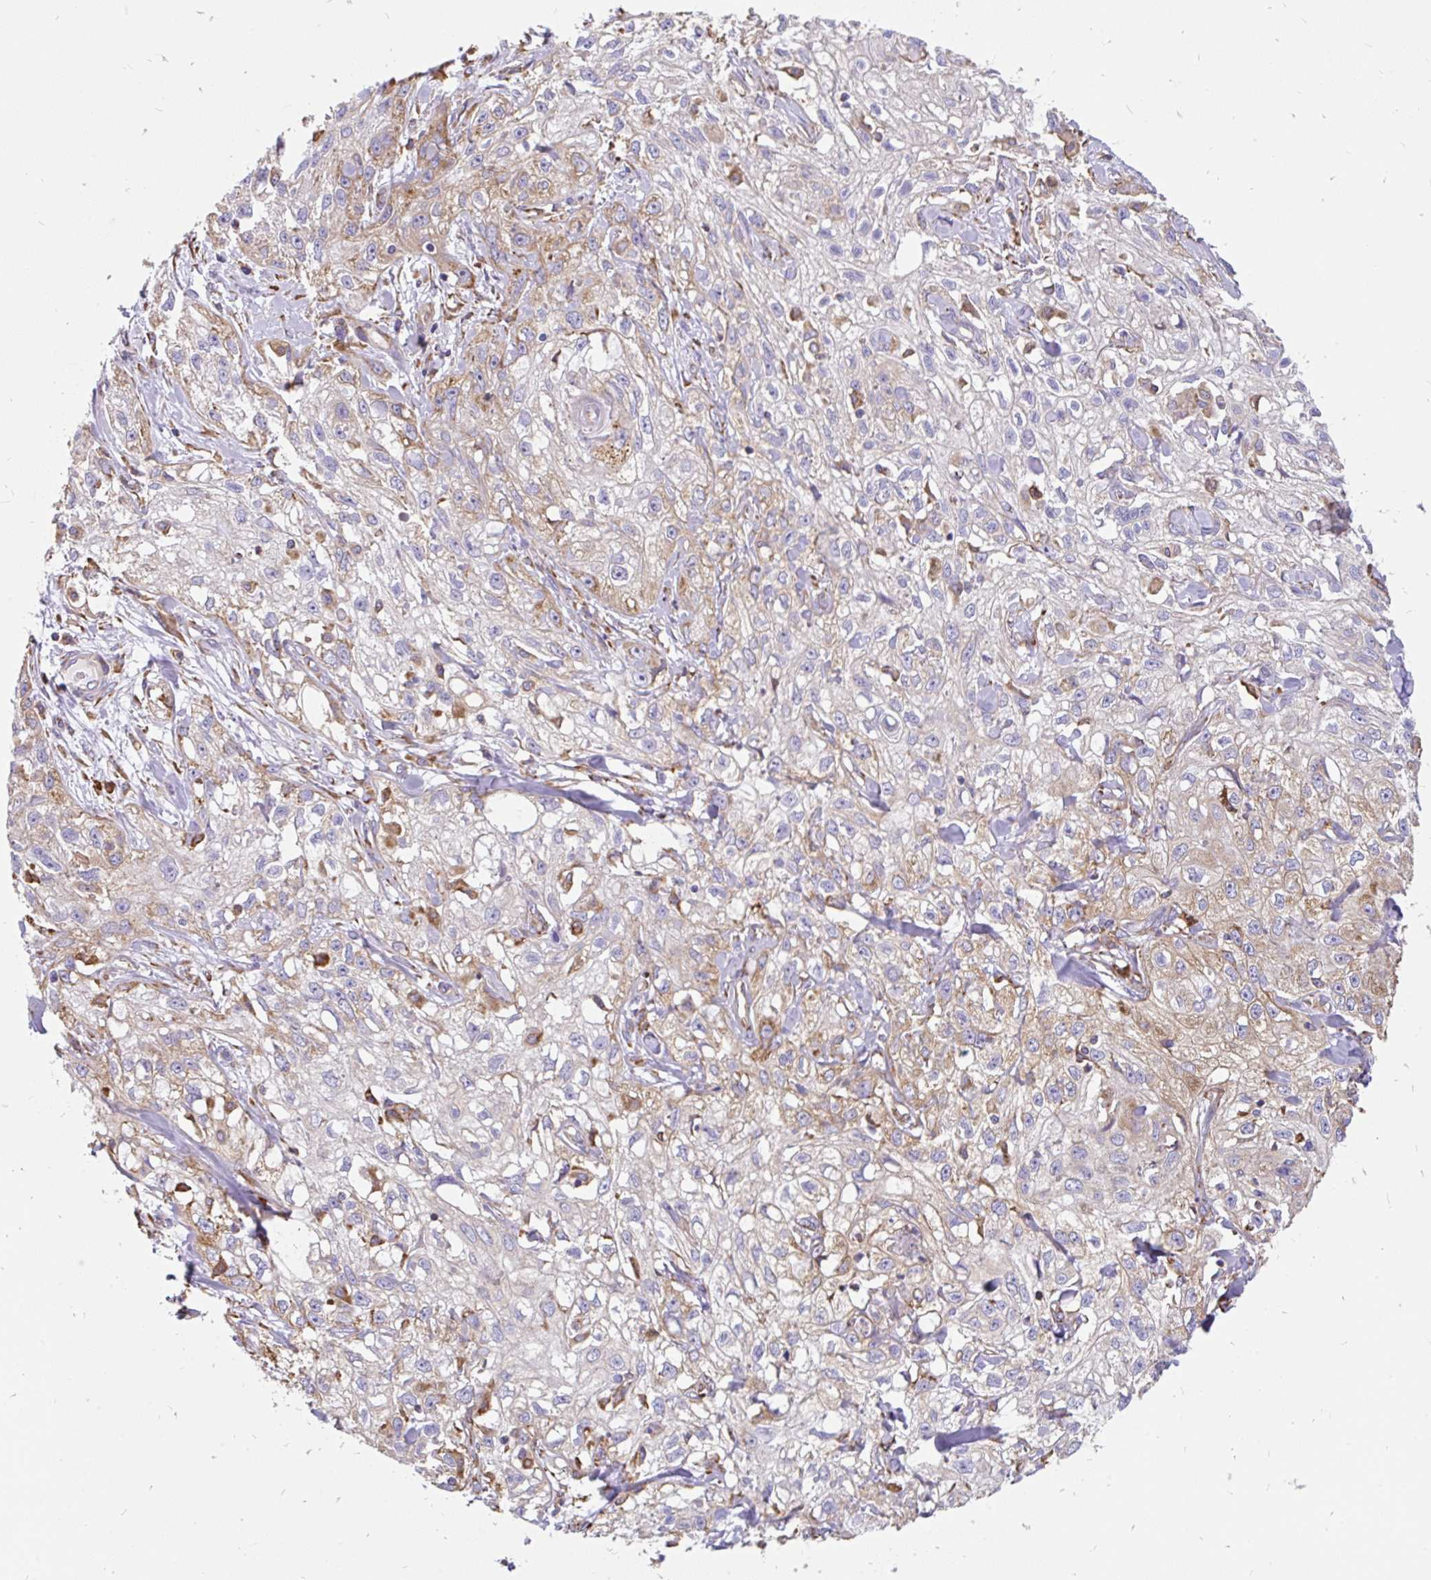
{"staining": {"intensity": "moderate", "quantity": "<25%", "location": "cytoplasmic/membranous"}, "tissue": "skin cancer", "cell_type": "Tumor cells", "image_type": "cancer", "snomed": [{"axis": "morphology", "description": "Squamous cell carcinoma, NOS"}, {"axis": "topography", "description": "Skin"}, {"axis": "topography", "description": "Vulva"}], "caption": "Skin cancer (squamous cell carcinoma) stained with a brown dye demonstrates moderate cytoplasmic/membranous positive positivity in approximately <25% of tumor cells.", "gene": "EML5", "patient": {"sex": "female", "age": 86}}